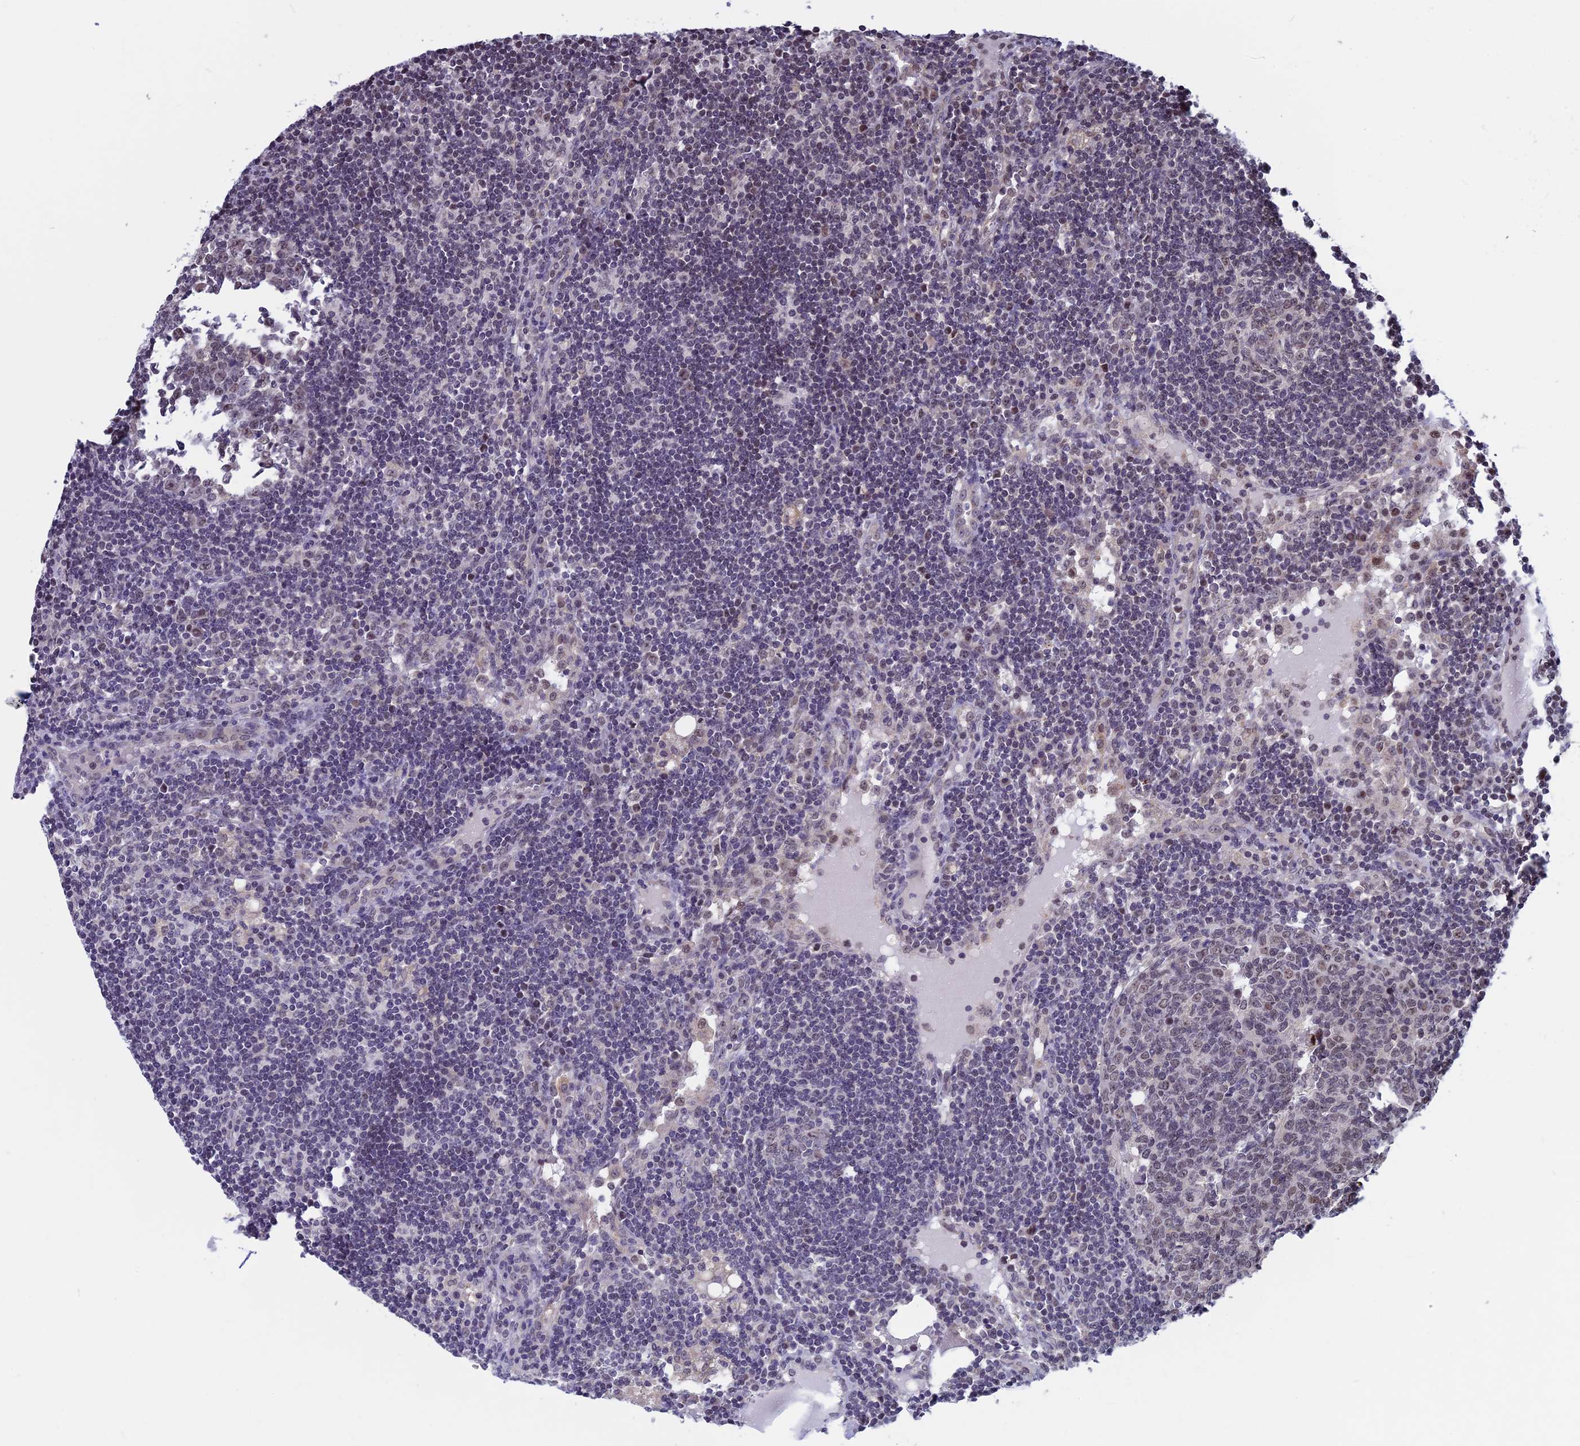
{"staining": {"intensity": "weak", "quantity": "25%-75%", "location": "nuclear"}, "tissue": "lymph node", "cell_type": "Germinal center cells", "image_type": "normal", "snomed": [{"axis": "morphology", "description": "Normal tissue, NOS"}, {"axis": "topography", "description": "Lymph node"}], "caption": "High-magnification brightfield microscopy of unremarkable lymph node stained with DAB (3,3'-diaminobenzidine) (brown) and counterstained with hematoxylin (blue). germinal center cells exhibit weak nuclear staining is appreciated in about25%-75% of cells. (Brightfield microscopy of DAB IHC at high magnification).", "gene": "SPIRE1", "patient": {"sex": "female", "age": 73}}